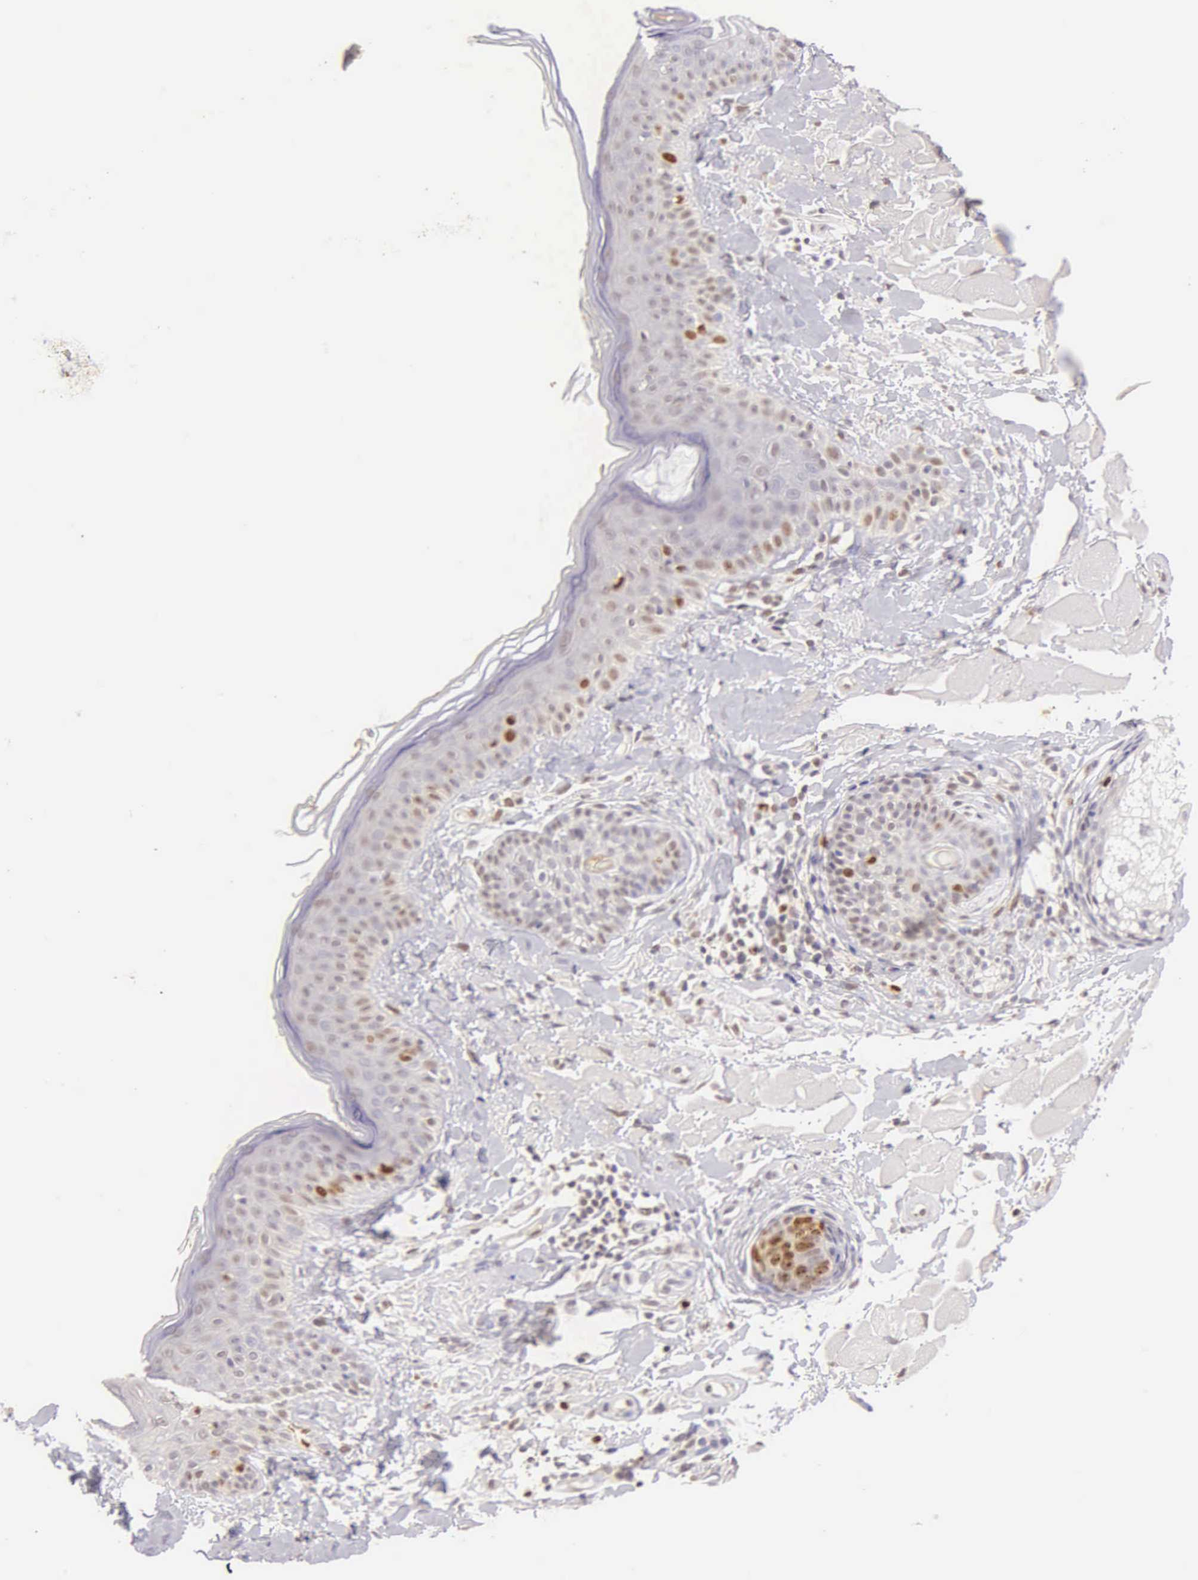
{"staining": {"intensity": "moderate", "quantity": "25%-75%", "location": "nuclear"}, "tissue": "skin", "cell_type": "Fibroblasts", "image_type": "normal", "snomed": [{"axis": "morphology", "description": "Normal tissue, NOS"}, {"axis": "topography", "description": "Skin"}], "caption": "Immunohistochemistry (DAB (3,3'-diaminobenzidine)) staining of unremarkable skin shows moderate nuclear protein staining in about 25%-75% of fibroblasts. (Stains: DAB (3,3'-diaminobenzidine) in brown, nuclei in blue, Microscopy: brightfield microscopy at high magnification).", "gene": "MKI67", "patient": {"sex": "male", "age": 86}}